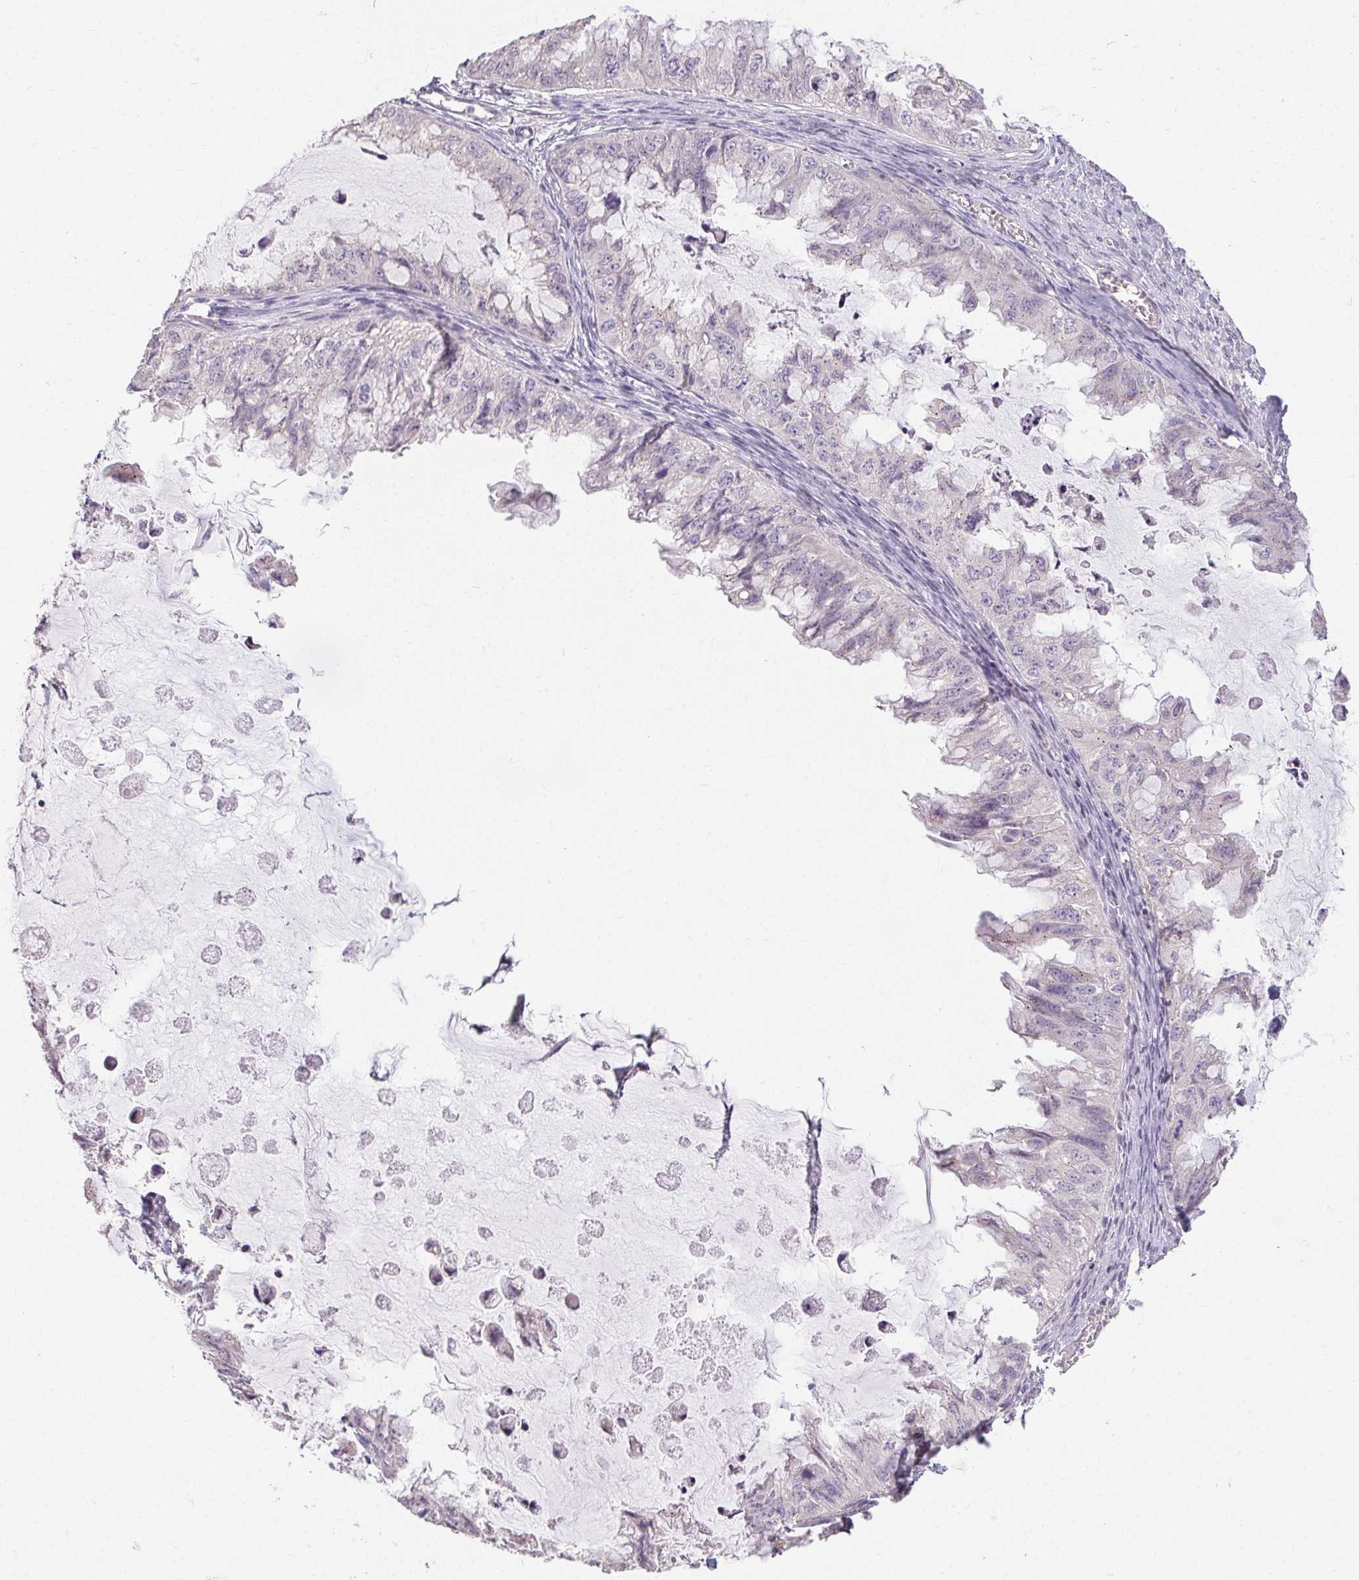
{"staining": {"intensity": "negative", "quantity": "none", "location": "none"}, "tissue": "ovarian cancer", "cell_type": "Tumor cells", "image_type": "cancer", "snomed": [{"axis": "morphology", "description": "Cystadenocarcinoma, mucinous, NOS"}, {"axis": "topography", "description": "Ovary"}], "caption": "Tumor cells show no significant expression in ovarian cancer.", "gene": "TMEM52B", "patient": {"sex": "female", "age": 72}}